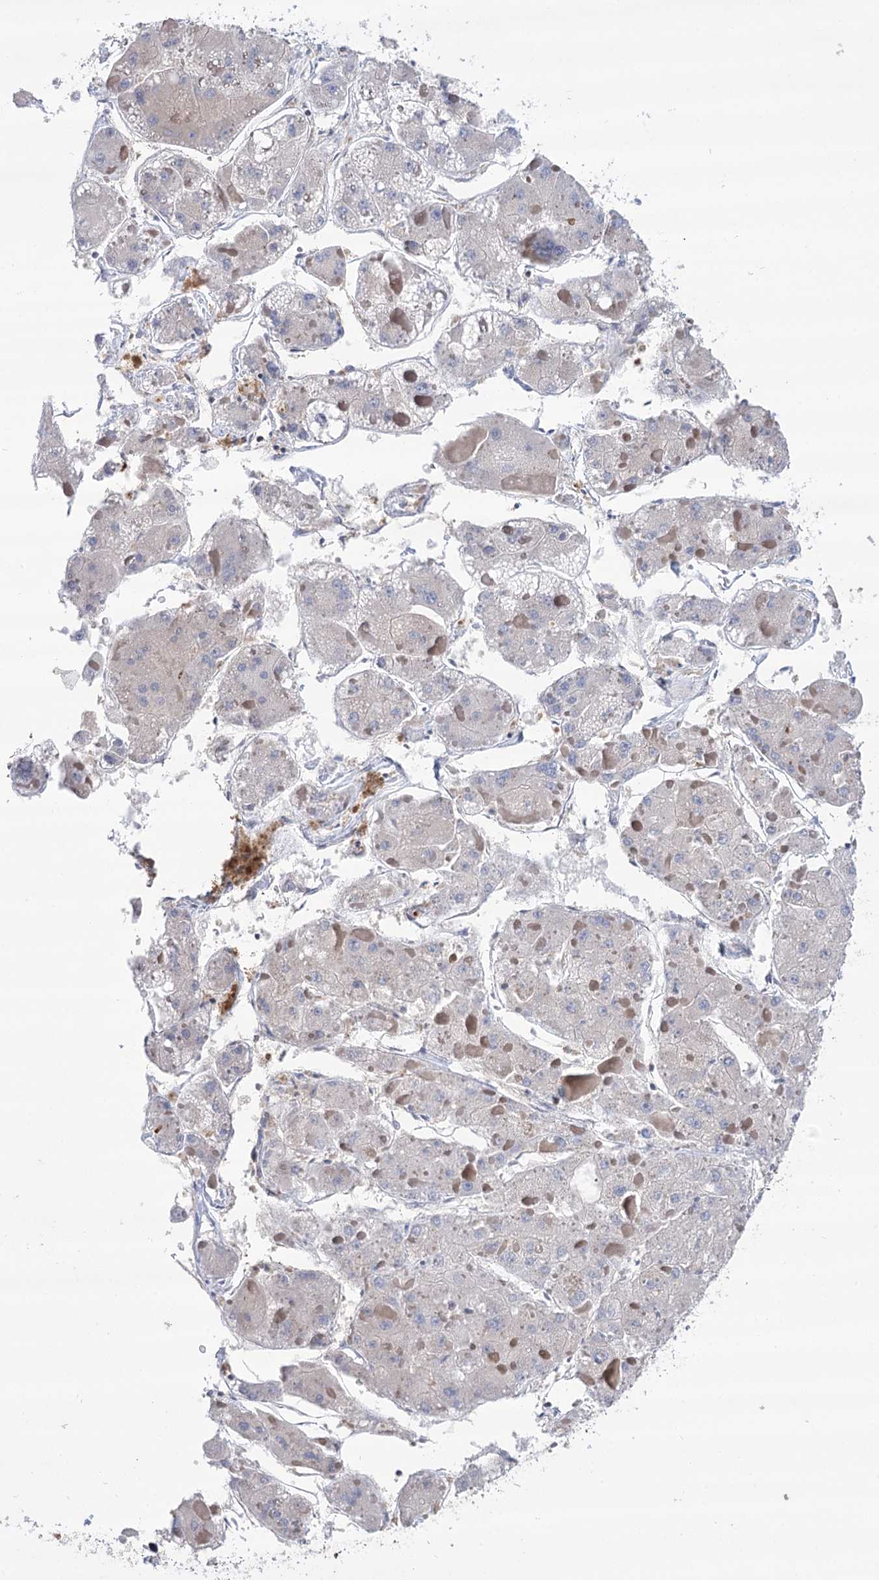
{"staining": {"intensity": "negative", "quantity": "none", "location": "none"}, "tissue": "liver cancer", "cell_type": "Tumor cells", "image_type": "cancer", "snomed": [{"axis": "morphology", "description": "Carcinoma, Hepatocellular, NOS"}, {"axis": "topography", "description": "Liver"}], "caption": "Hepatocellular carcinoma (liver) stained for a protein using immunohistochemistry displays no staining tumor cells.", "gene": "VPS37B", "patient": {"sex": "female", "age": 73}}